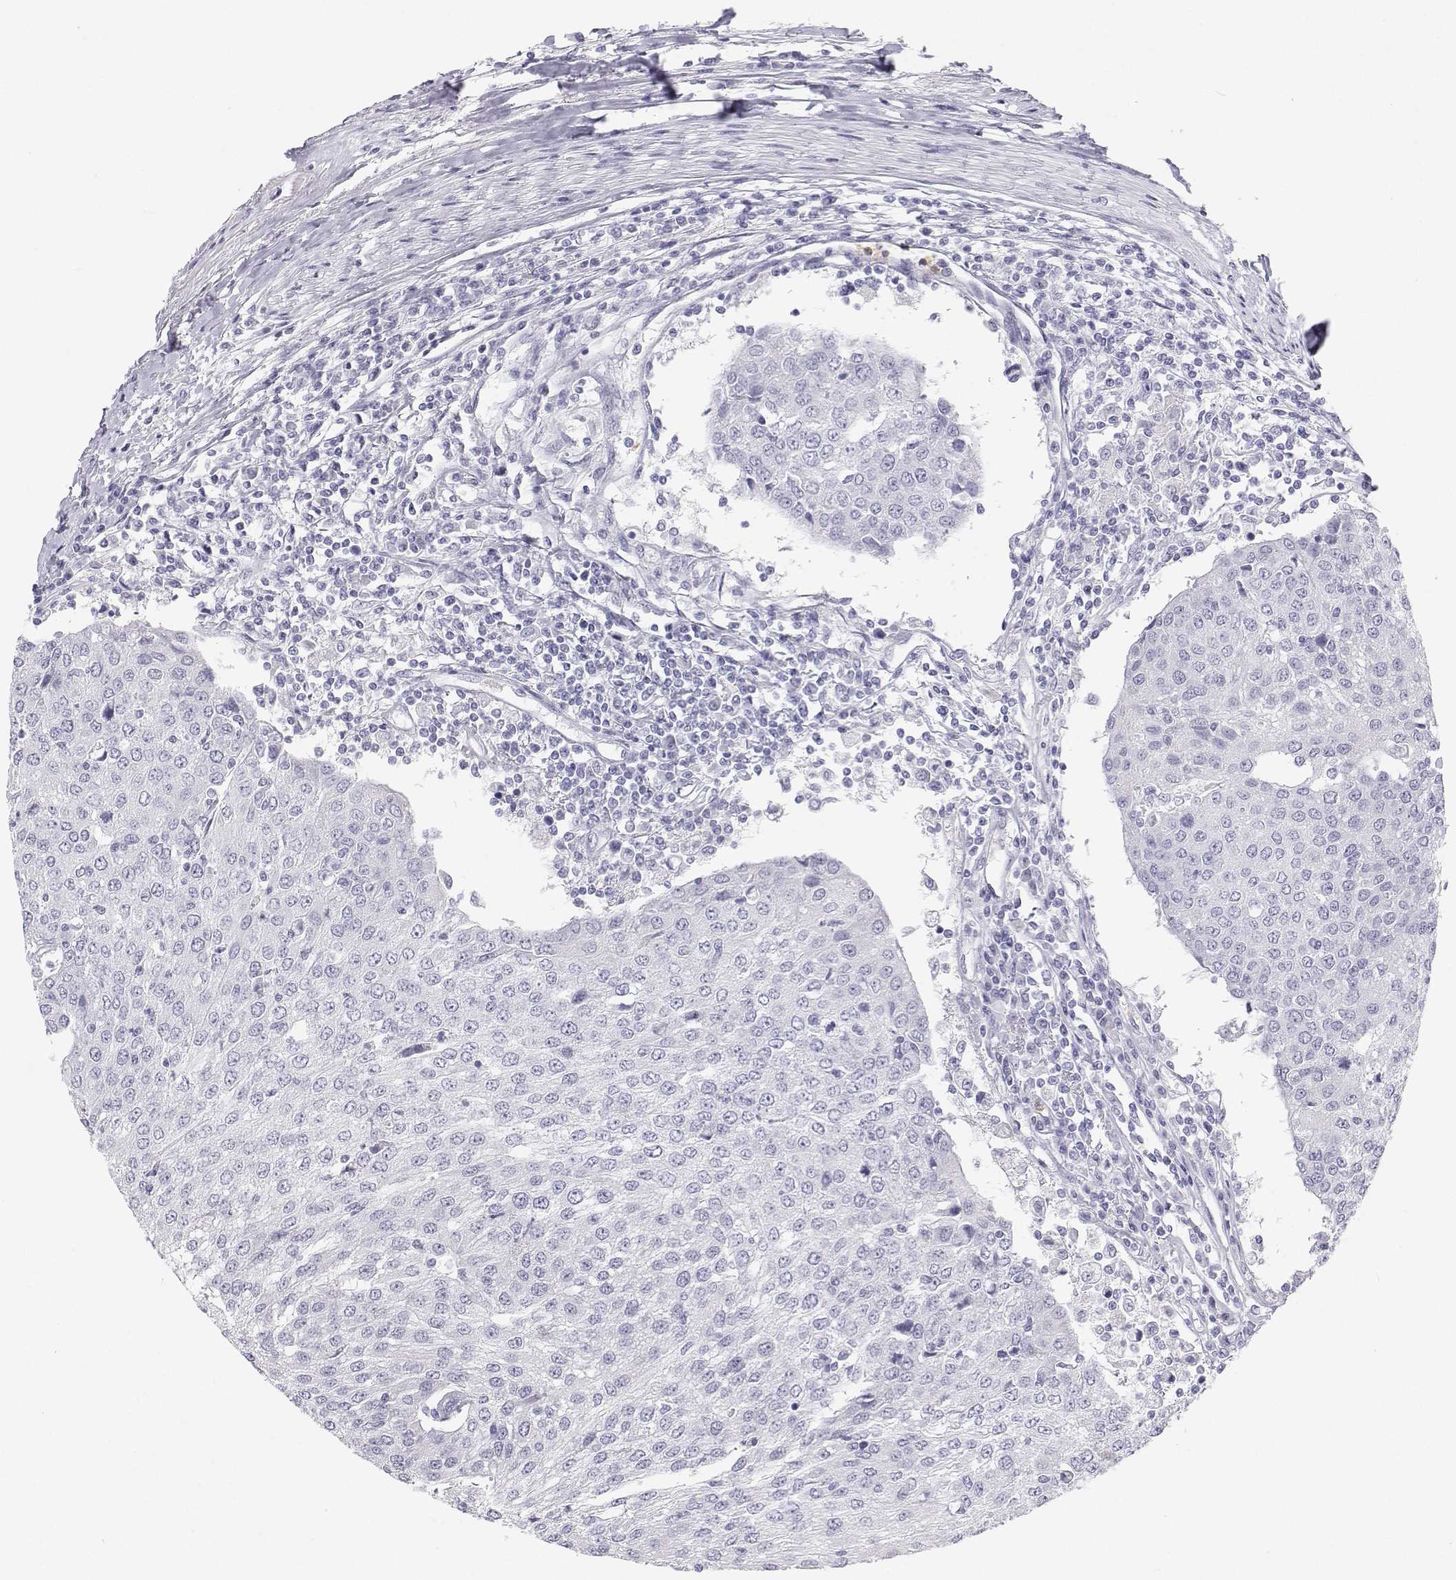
{"staining": {"intensity": "negative", "quantity": "none", "location": "none"}, "tissue": "urothelial cancer", "cell_type": "Tumor cells", "image_type": "cancer", "snomed": [{"axis": "morphology", "description": "Urothelial carcinoma, High grade"}, {"axis": "topography", "description": "Urinary bladder"}], "caption": "A histopathology image of human urothelial cancer is negative for staining in tumor cells. (DAB (3,3'-diaminobenzidine) immunohistochemistry, high magnification).", "gene": "SFTPB", "patient": {"sex": "female", "age": 85}}